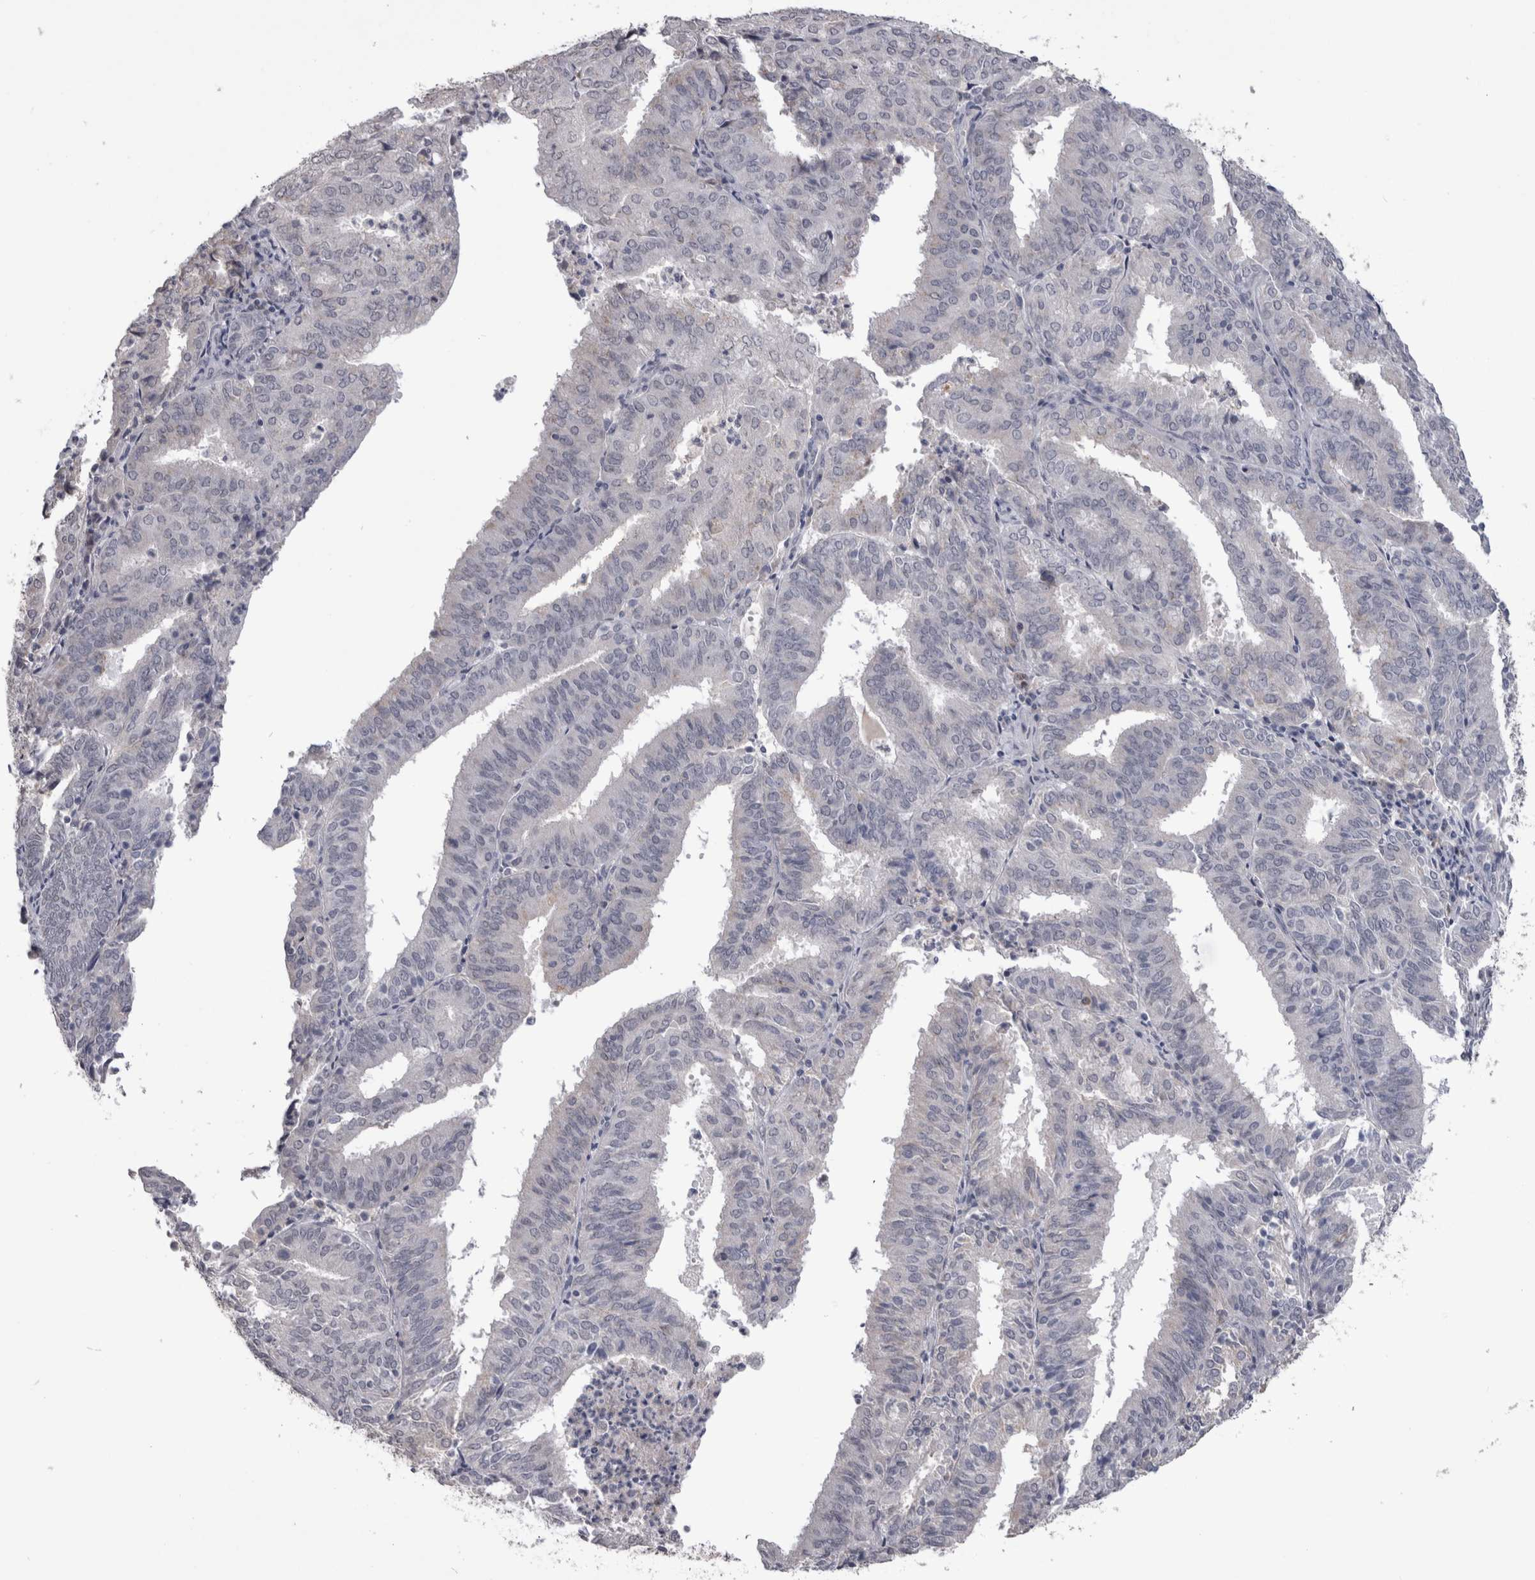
{"staining": {"intensity": "negative", "quantity": "none", "location": "none"}, "tissue": "endometrial cancer", "cell_type": "Tumor cells", "image_type": "cancer", "snomed": [{"axis": "morphology", "description": "Adenocarcinoma, NOS"}, {"axis": "topography", "description": "Uterus"}], "caption": "Immunohistochemistry of adenocarcinoma (endometrial) demonstrates no staining in tumor cells.", "gene": "PAX5", "patient": {"sex": "female", "age": 60}}